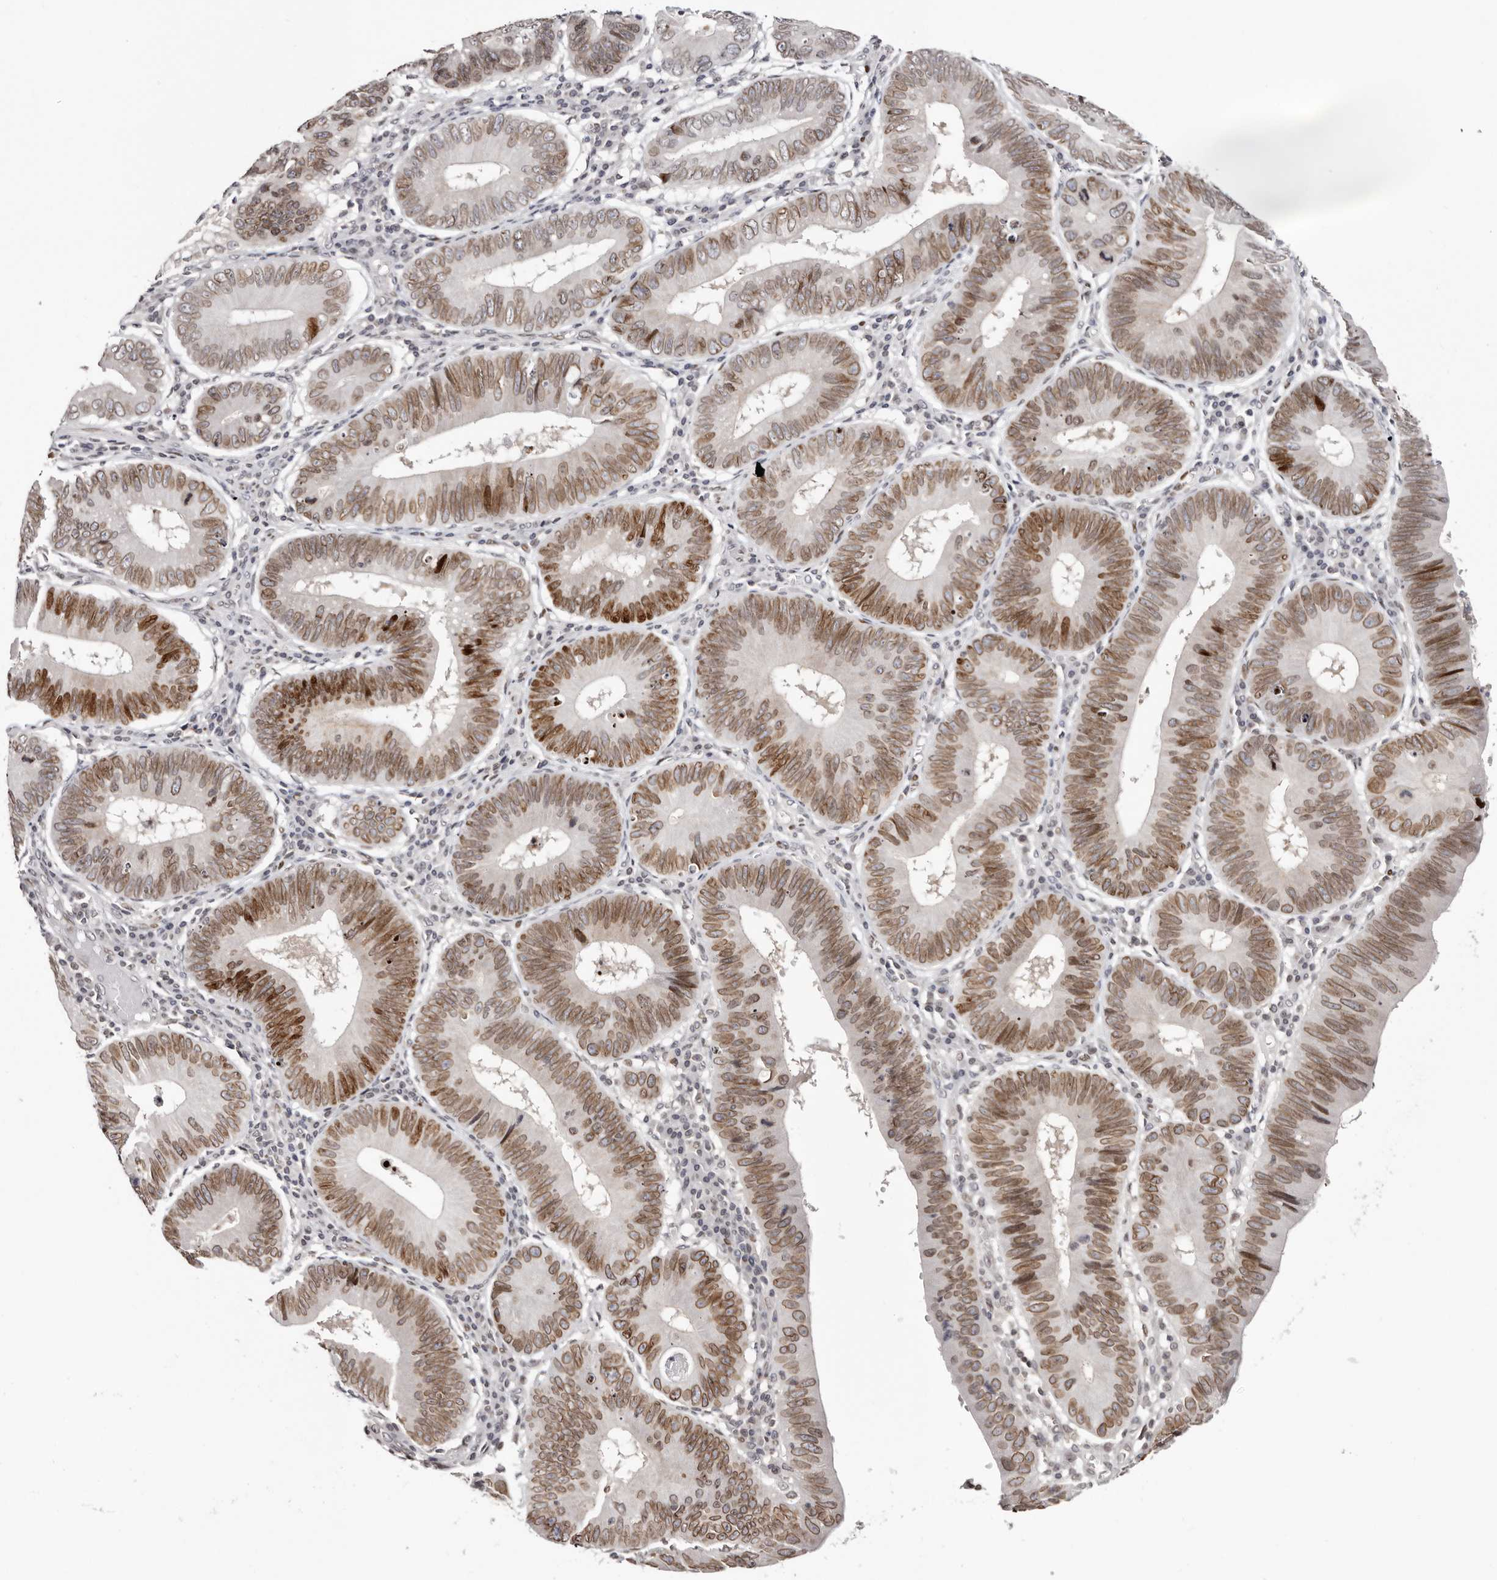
{"staining": {"intensity": "moderate", "quantity": ">75%", "location": "cytoplasmic/membranous,nuclear"}, "tissue": "stomach cancer", "cell_type": "Tumor cells", "image_type": "cancer", "snomed": [{"axis": "morphology", "description": "Adenocarcinoma, NOS"}, {"axis": "topography", "description": "Stomach"}], "caption": "Moderate cytoplasmic/membranous and nuclear positivity is seen in approximately >75% of tumor cells in stomach adenocarcinoma.", "gene": "NUP153", "patient": {"sex": "male", "age": 59}}